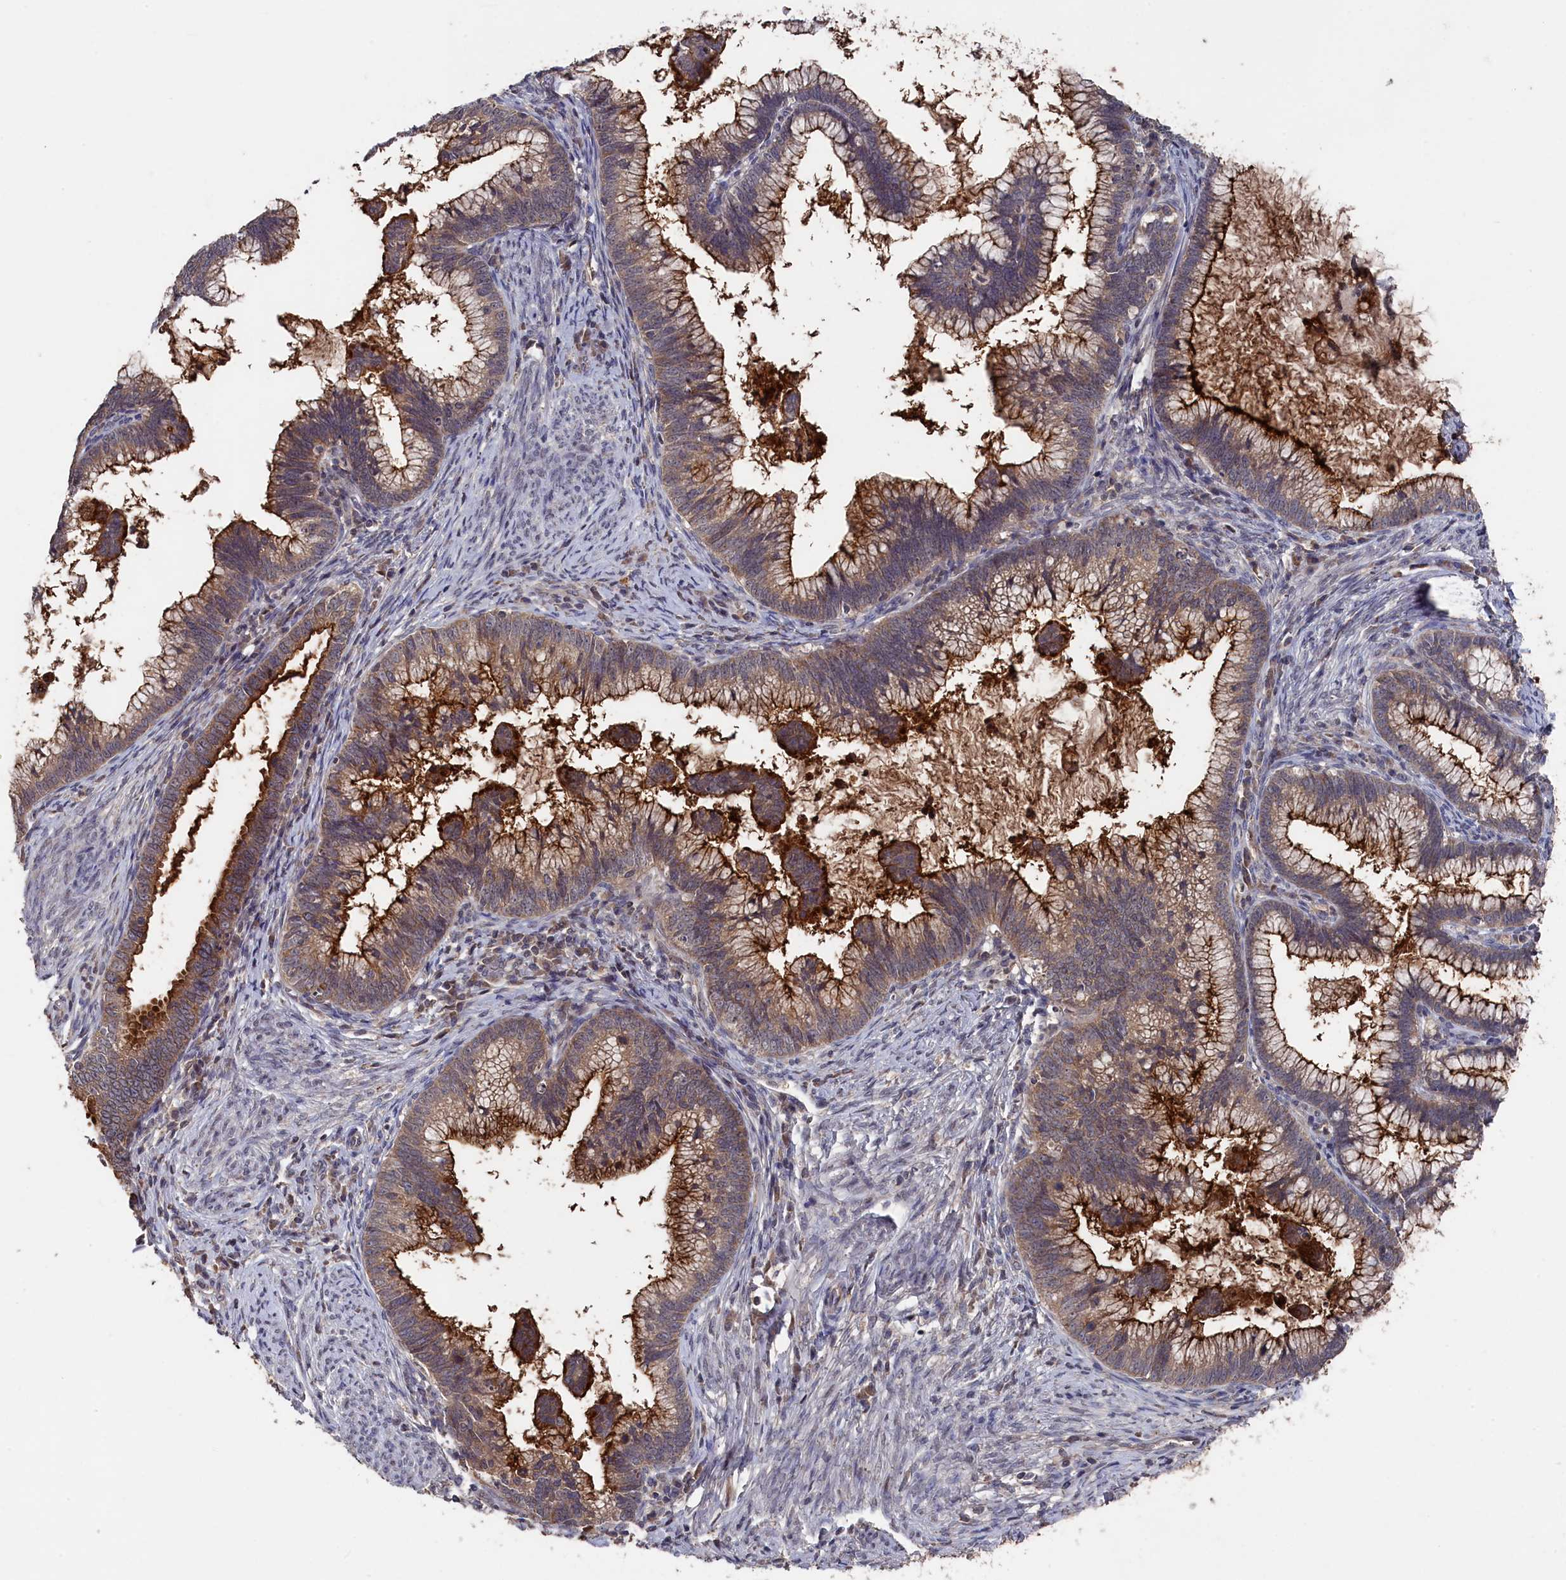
{"staining": {"intensity": "strong", "quantity": "25%-75%", "location": "cytoplasmic/membranous"}, "tissue": "cervical cancer", "cell_type": "Tumor cells", "image_type": "cancer", "snomed": [{"axis": "morphology", "description": "Adenocarcinoma, NOS"}, {"axis": "topography", "description": "Cervix"}], "caption": "Strong cytoplasmic/membranous staining is appreciated in about 25%-75% of tumor cells in cervical cancer (adenocarcinoma). (IHC, brightfield microscopy, high magnification).", "gene": "TMC5", "patient": {"sex": "female", "age": 36}}